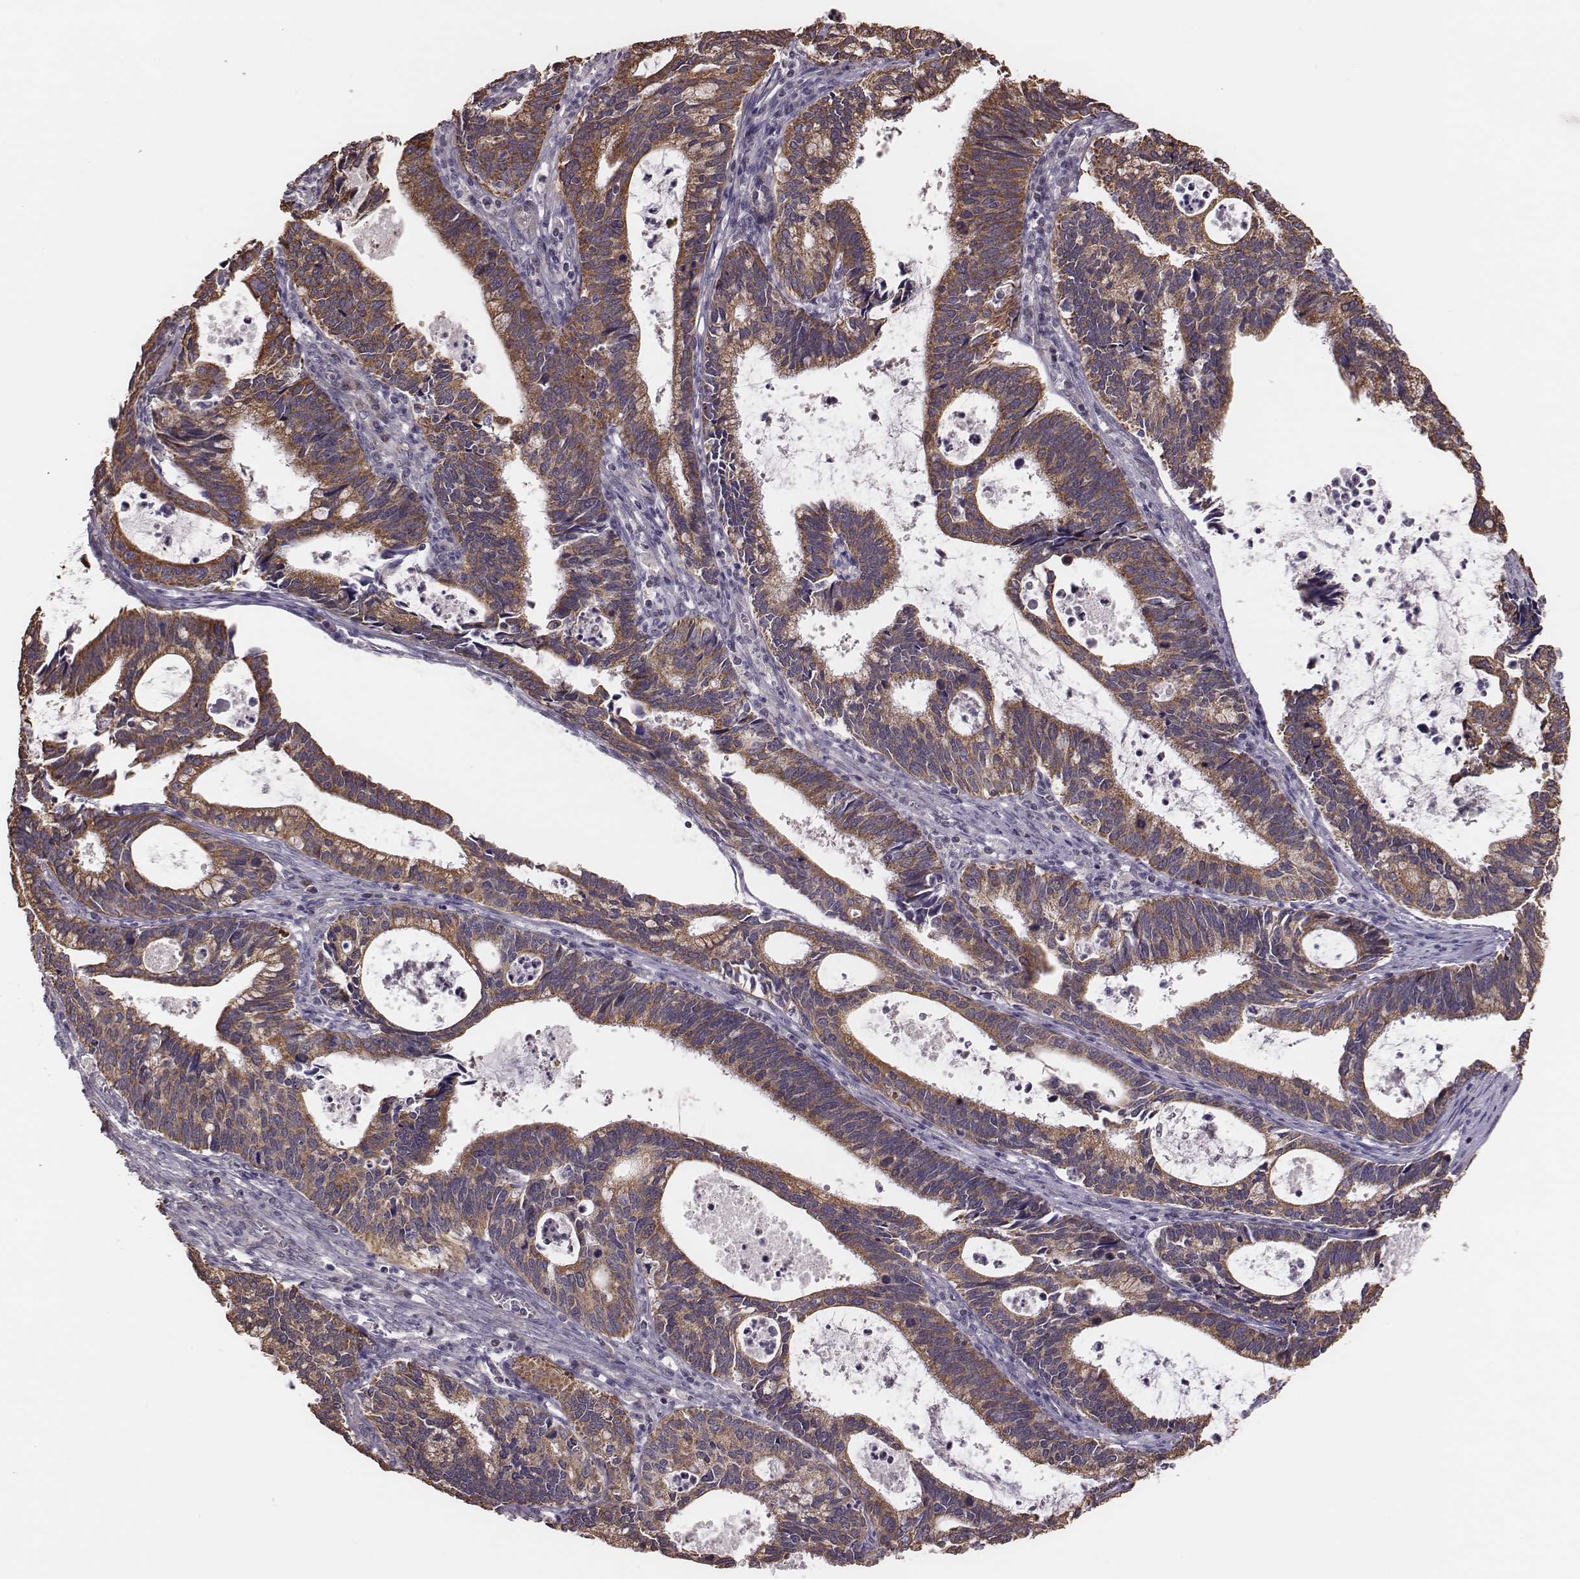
{"staining": {"intensity": "moderate", "quantity": ">75%", "location": "cytoplasmic/membranous"}, "tissue": "cervical cancer", "cell_type": "Tumor cells", "image_type": "cancer", "snomed": [{"axis": "morphology", "description": "Adenocarcinoma, NOS"}, {"axis": "topography", "description": "Cervix"}], "caption": "Human cervical cancer (adenocarcinoma) stained for a protein (brown) exhibits moderate cytoplasmic/membranous positive expression in about >75% of tumor cells.", "gene": "HAVCR1", "patient": {"sex": "female", "age": 42}}